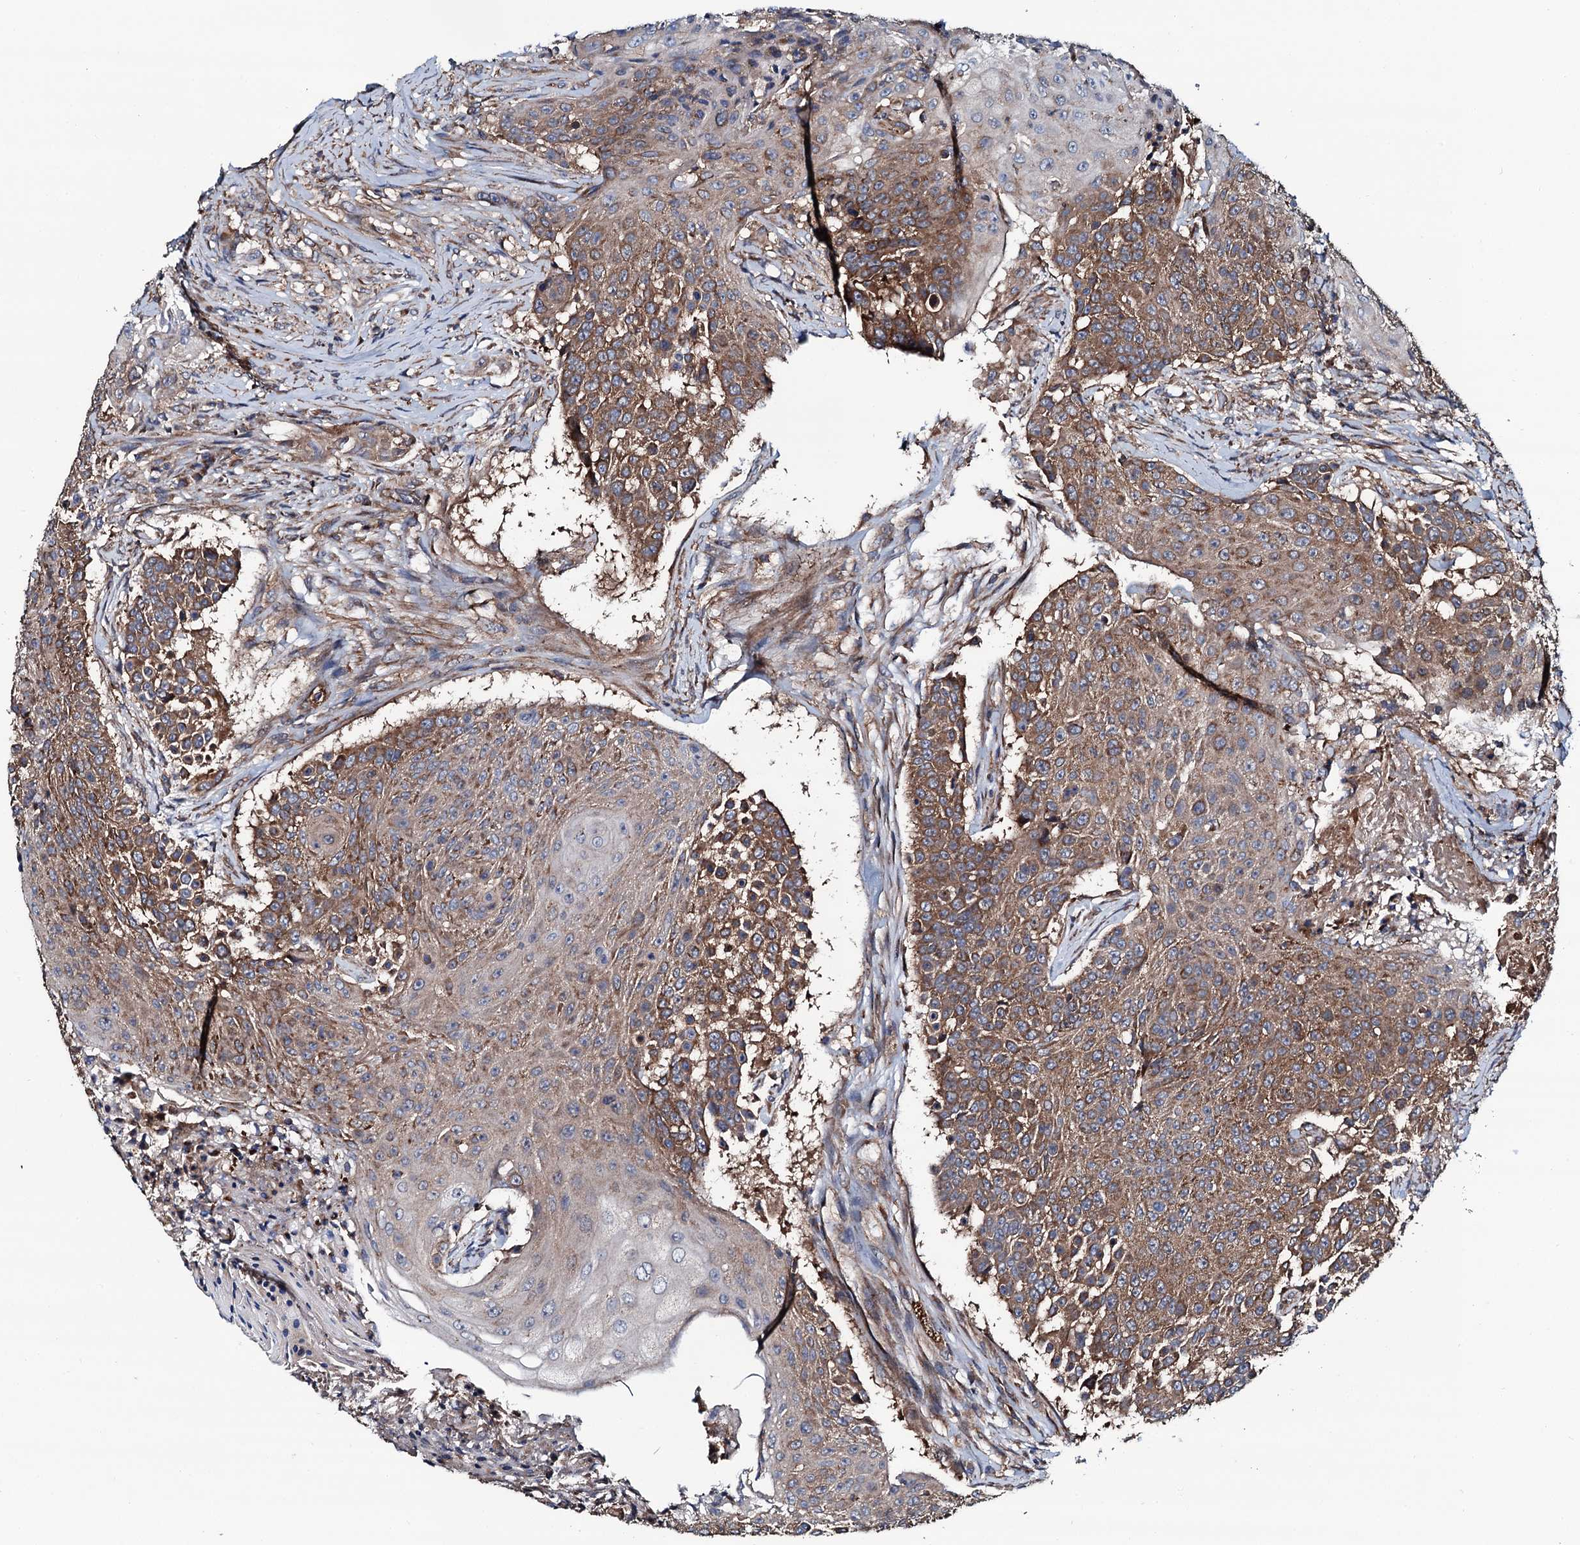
{"staining": {"intensity": "moderate", "quantity": ">75%", "location": "cytoplasmic/membranous"}, "tissue": "urothelial cancer", "cell_type": "Tumor cells", "image_type": "cancer", "snomed": [{"axis": "morphology", "description": "Urothelial carcinoma, High grade"}, {"axis": "topography", "description": "Urinary bladder"}], "caption": "The histopathology image demonstrates a brown stain indicating the presence of a protein in the cytoplasmic/membranous of tumor cells in urothelial carcinoma (high-grade). The staining was performed using DAB to visualize the protein expression in brown, while the nuclei were stained in blue with hematoxylin (Magnification: 20x).", "gene": "NEK1", "patient": {"sex": "female", "age": 63}}